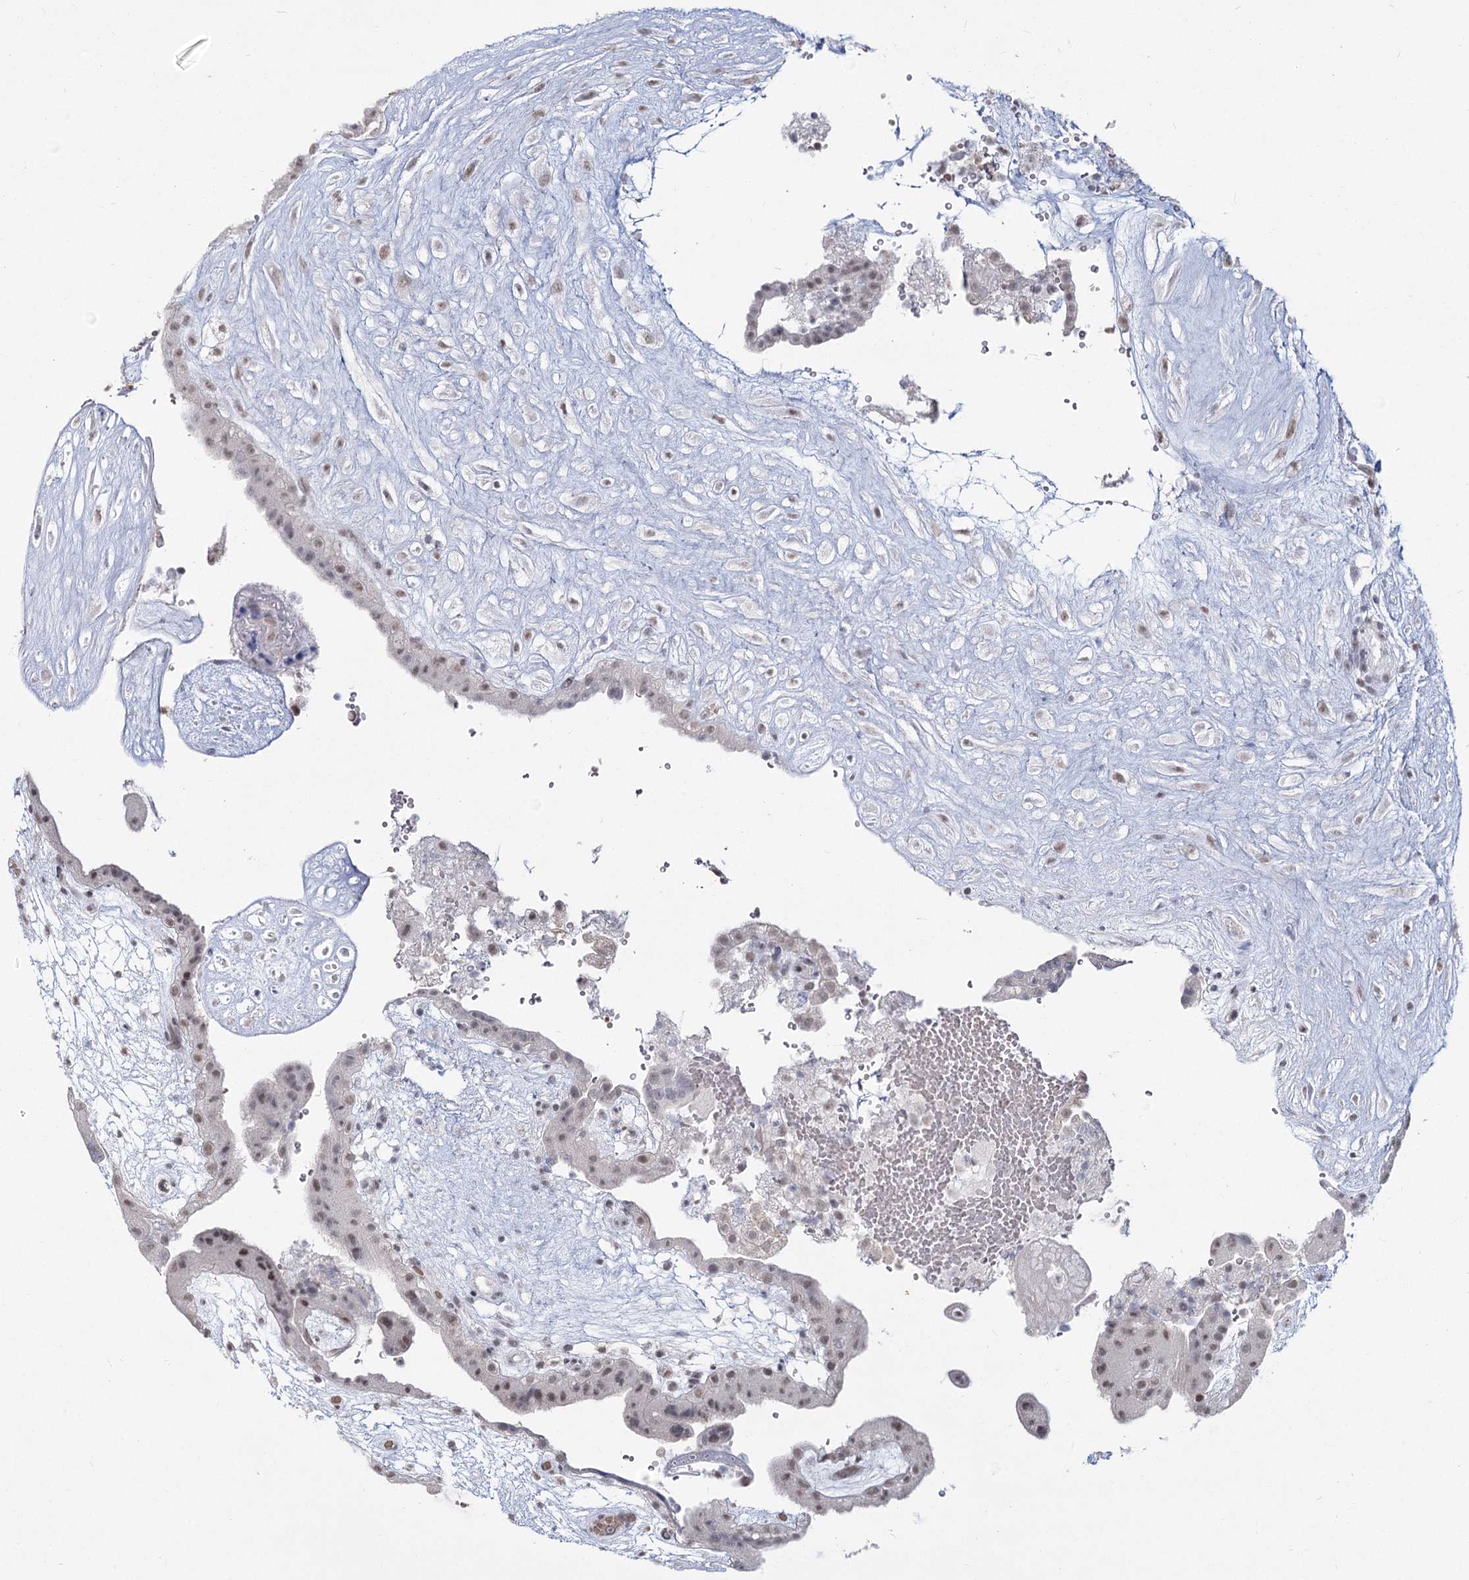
{"staining": {"intensity": "weak", "quantity": "25%-75%", "location": "nuclear"}, "tissue": "placenta", "cell_type": "Trophoblastic cells", "image_type": "normal", "snomed": [{"axis": "morphology", "description": "Normal tissue, NOS"}, {"axis": "topography", "description": "Placenta"}], "caption": "Immunohistochemical staining of unremarkable human placenta exhibits 25%-75% levels of weak nuclear protein expression in about 25%-75% of trophoblastic cells. Nuclei are stained in blue.", "gene": "LY6G5C", "patient": {"sex": "female", "age": 18}}